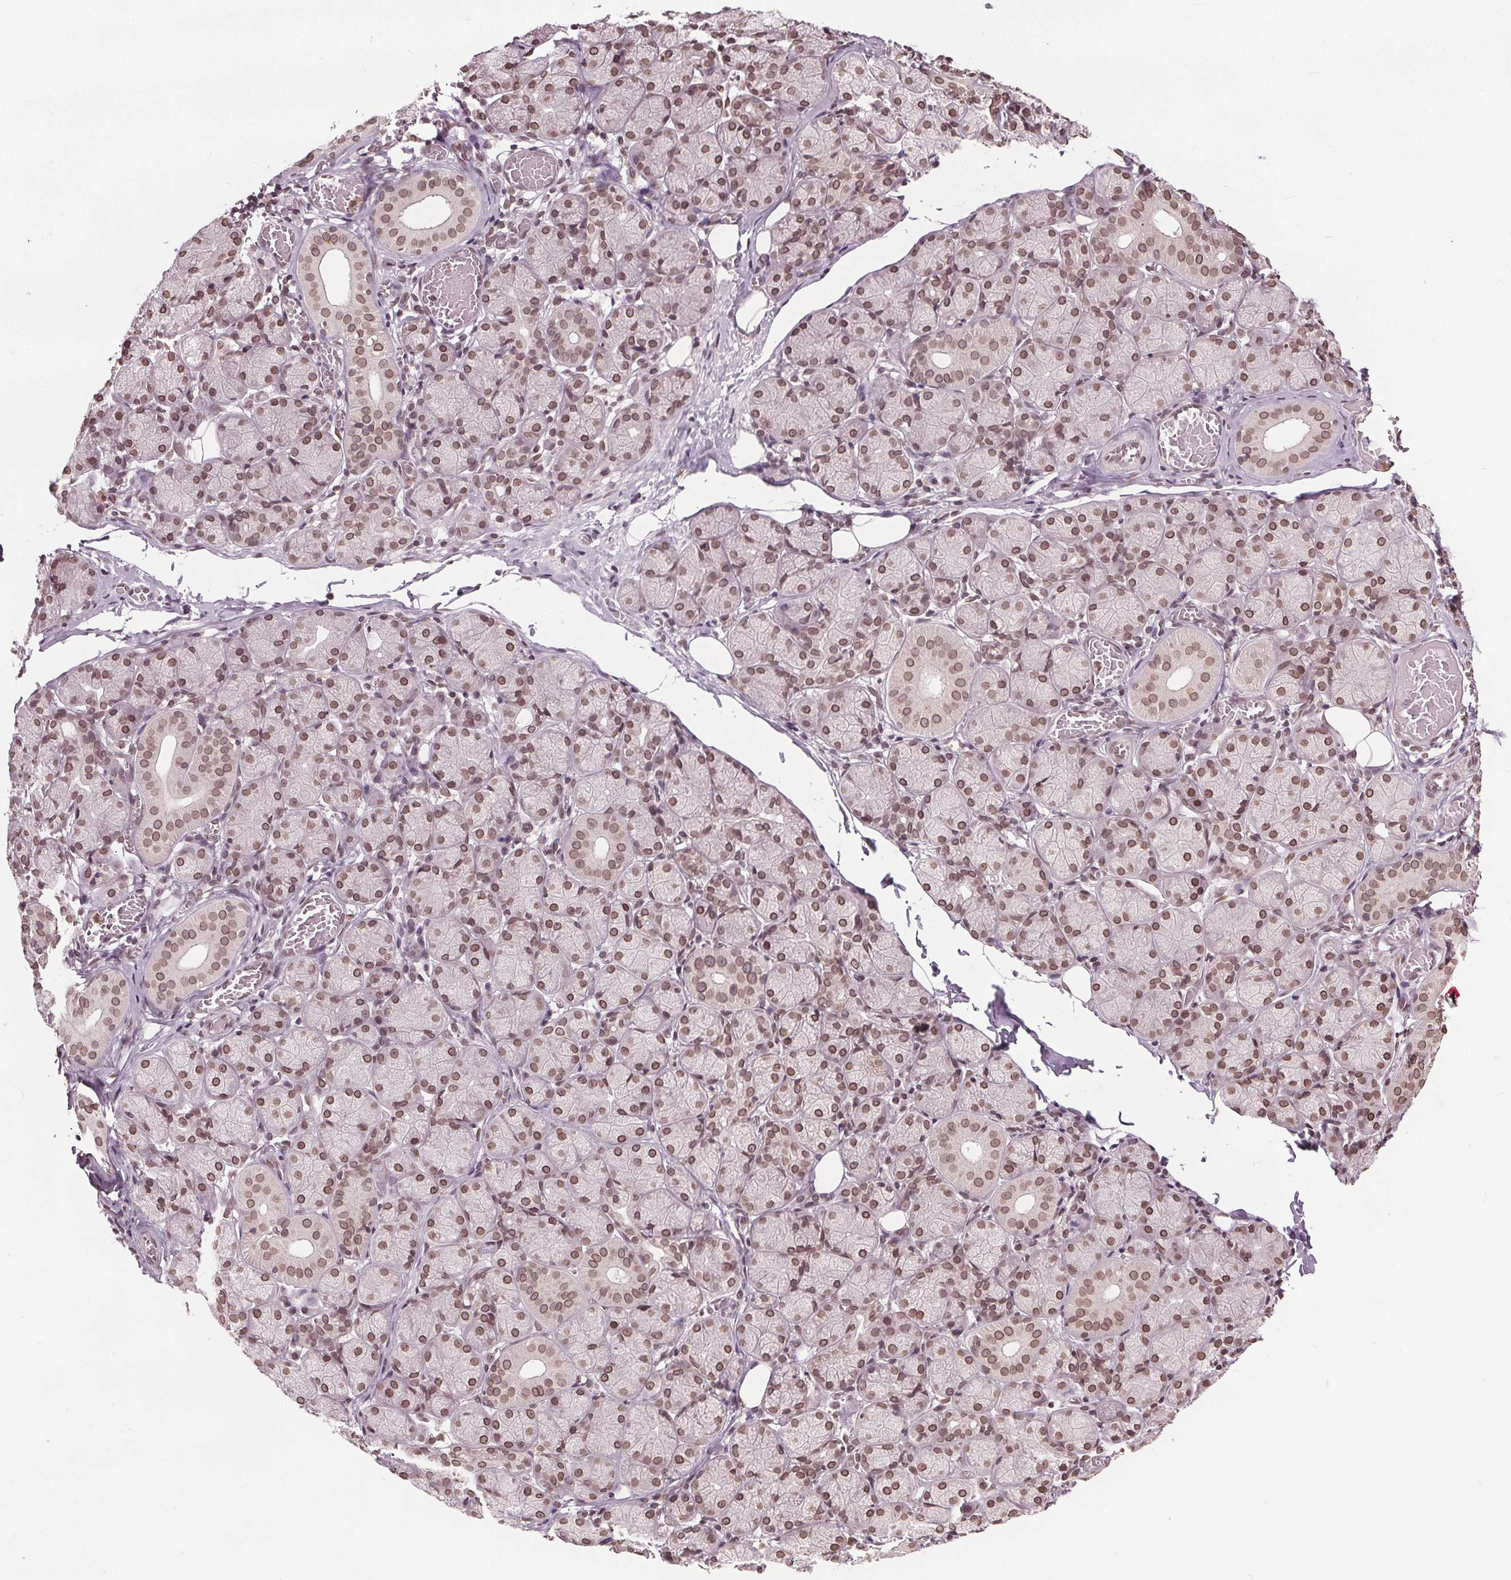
{"staining": {"intensity": "moderate", "quantity": ">75%", "location": "cytoplasmic/membranous,nuclear"}, "tissue": "salivary gland", "cell_type": "Glandular cells", "image_type": "normal", "snomed": [{"axis": "morphology", "description": "Normal tissue, NOS"}, {"axis": "topography", "description": "Salivary gland"}, {"axis": "topography", "description": "Peripheral nerve tissue"}], "caption": "High-power microscopy captured an IHC histopathology image of normal salivary gland, revealing moderate cytoplasmic/membranous,nuclear expression in about >75% of glandular cells.", "gene": "TTC39C", "patient": {"sex": "female", "age": 24}}